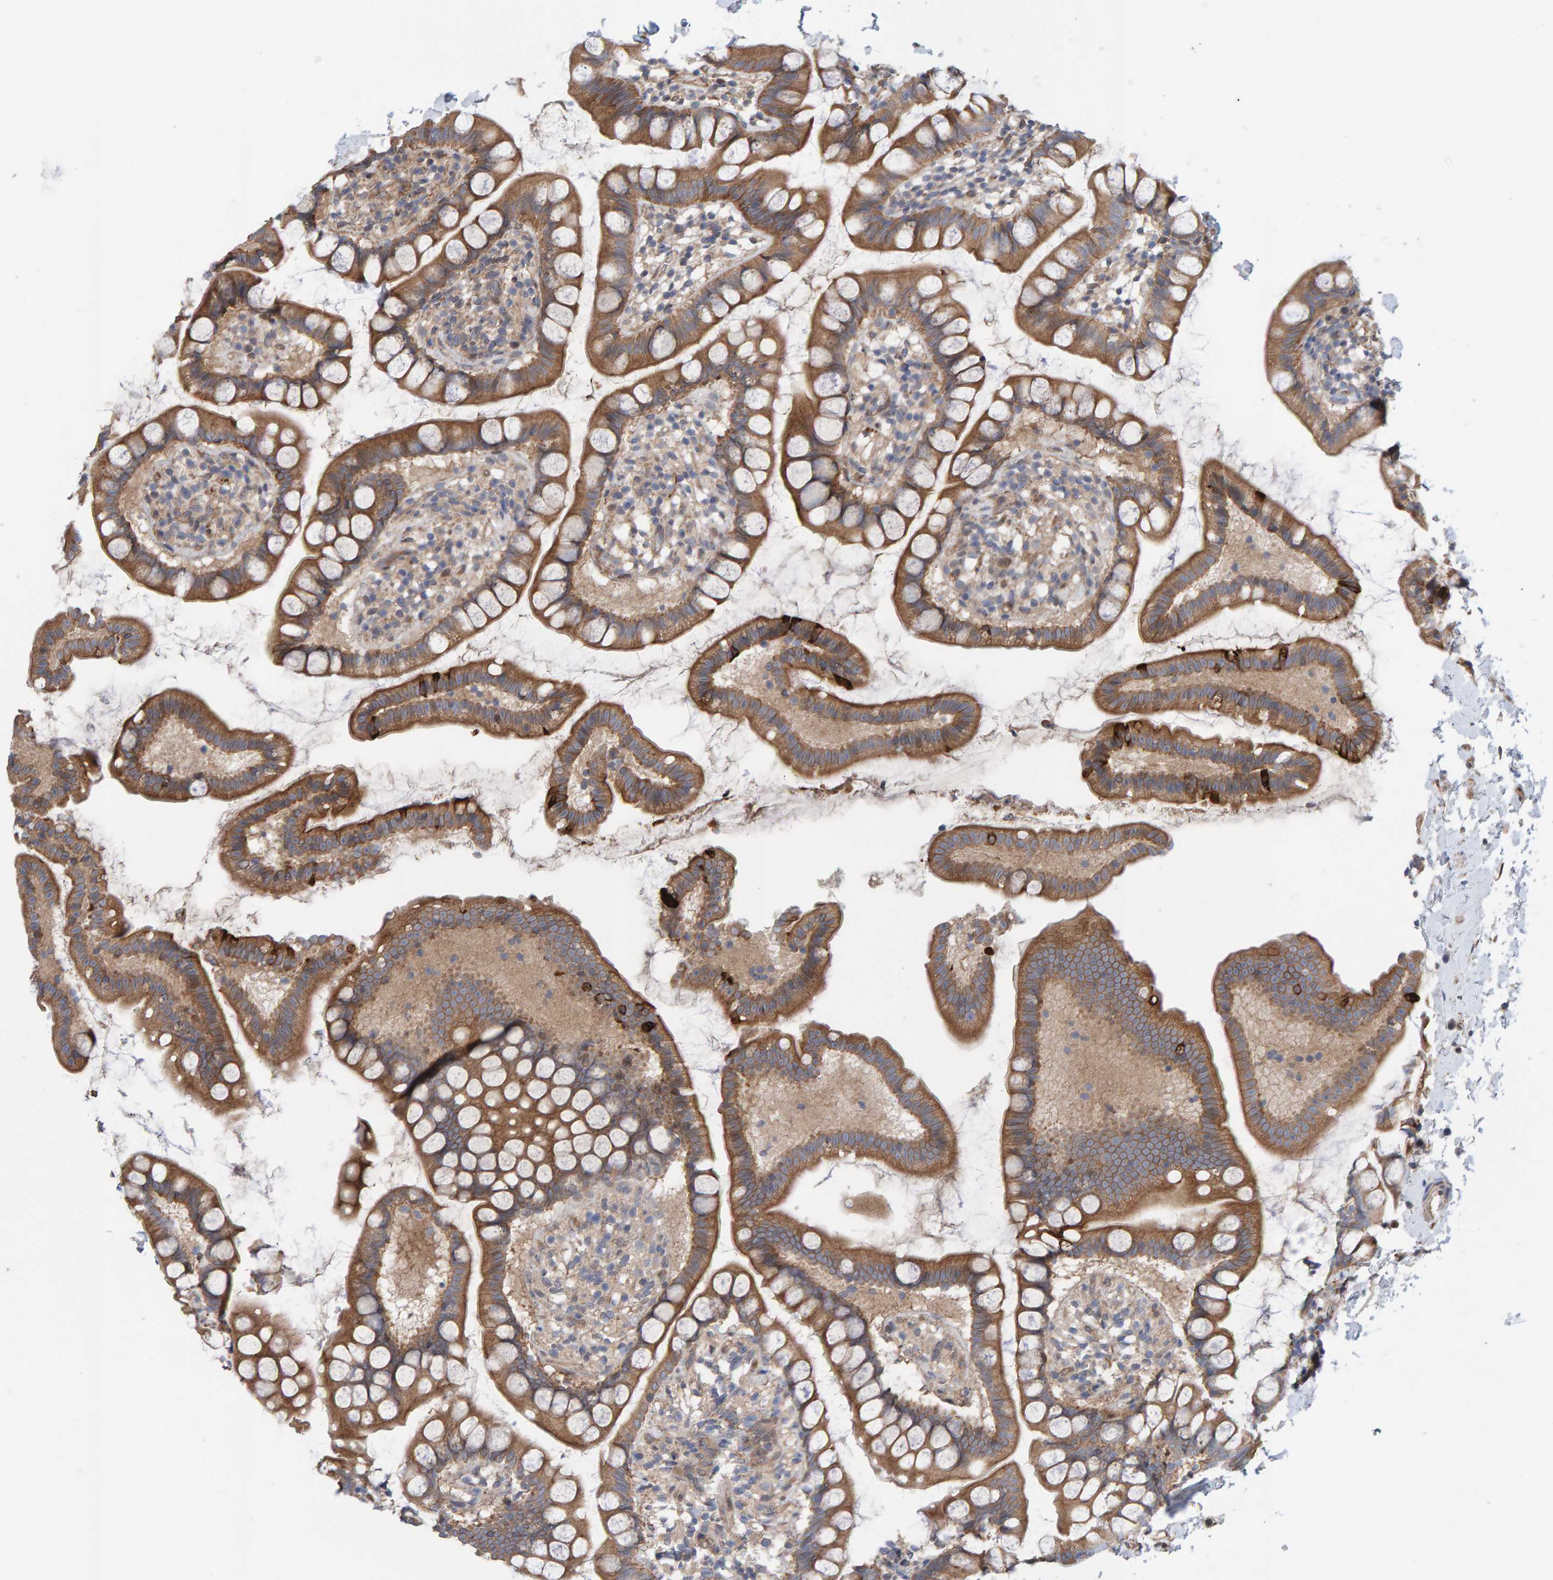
{"staining": {"intensity": "moderate", "quantity": ">75%", "location": "cytoplasmic/membranous"}, "tissue": "small intestine", "cell_type": "Glandular cells", "image_type": "normal", "snomed": [{"axis": "morphology", "description": "Normal tissue, NOS"}, {"axis": "topography", "description": "Small intestine"}], "caption": "This micrograph displays IHC staining of benign small intestine, with medium moderate cytoplasmic/membranous positivity in approximately >75% of glandular cells.", "gene": "LRSAM1", "patient": {"sex": "female", "age": 84}}